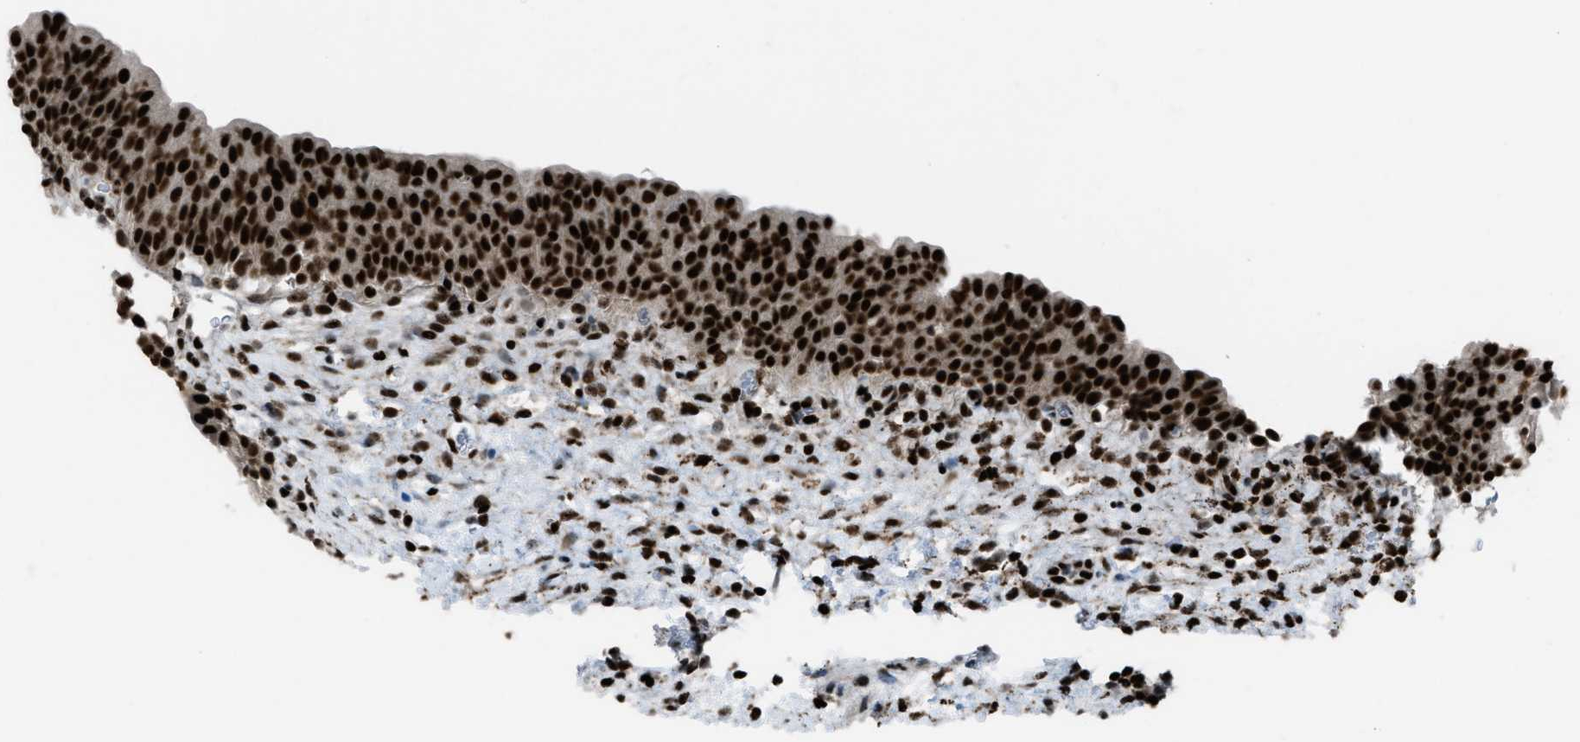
{"staining": {"intensity": "strong", "quantity": ">75%", "location": "nuclear"}, "tissue": "urinary bladder", "cell_type": "Urothelial cells", "image_type": "normal", "snomed": [{"axis": "morphology", "description": "Normal tissue, NOS"}, {"axis": "topography", "description": "Urinary bladder"}], "caption": "Urinary bladder stained with immunohistochemistry (IHC) shows strong nuclear positivity in approximately >75% of urothelial cells.", "gene": "SLFN5", "patient": {"sex": "male", "age": 37}}